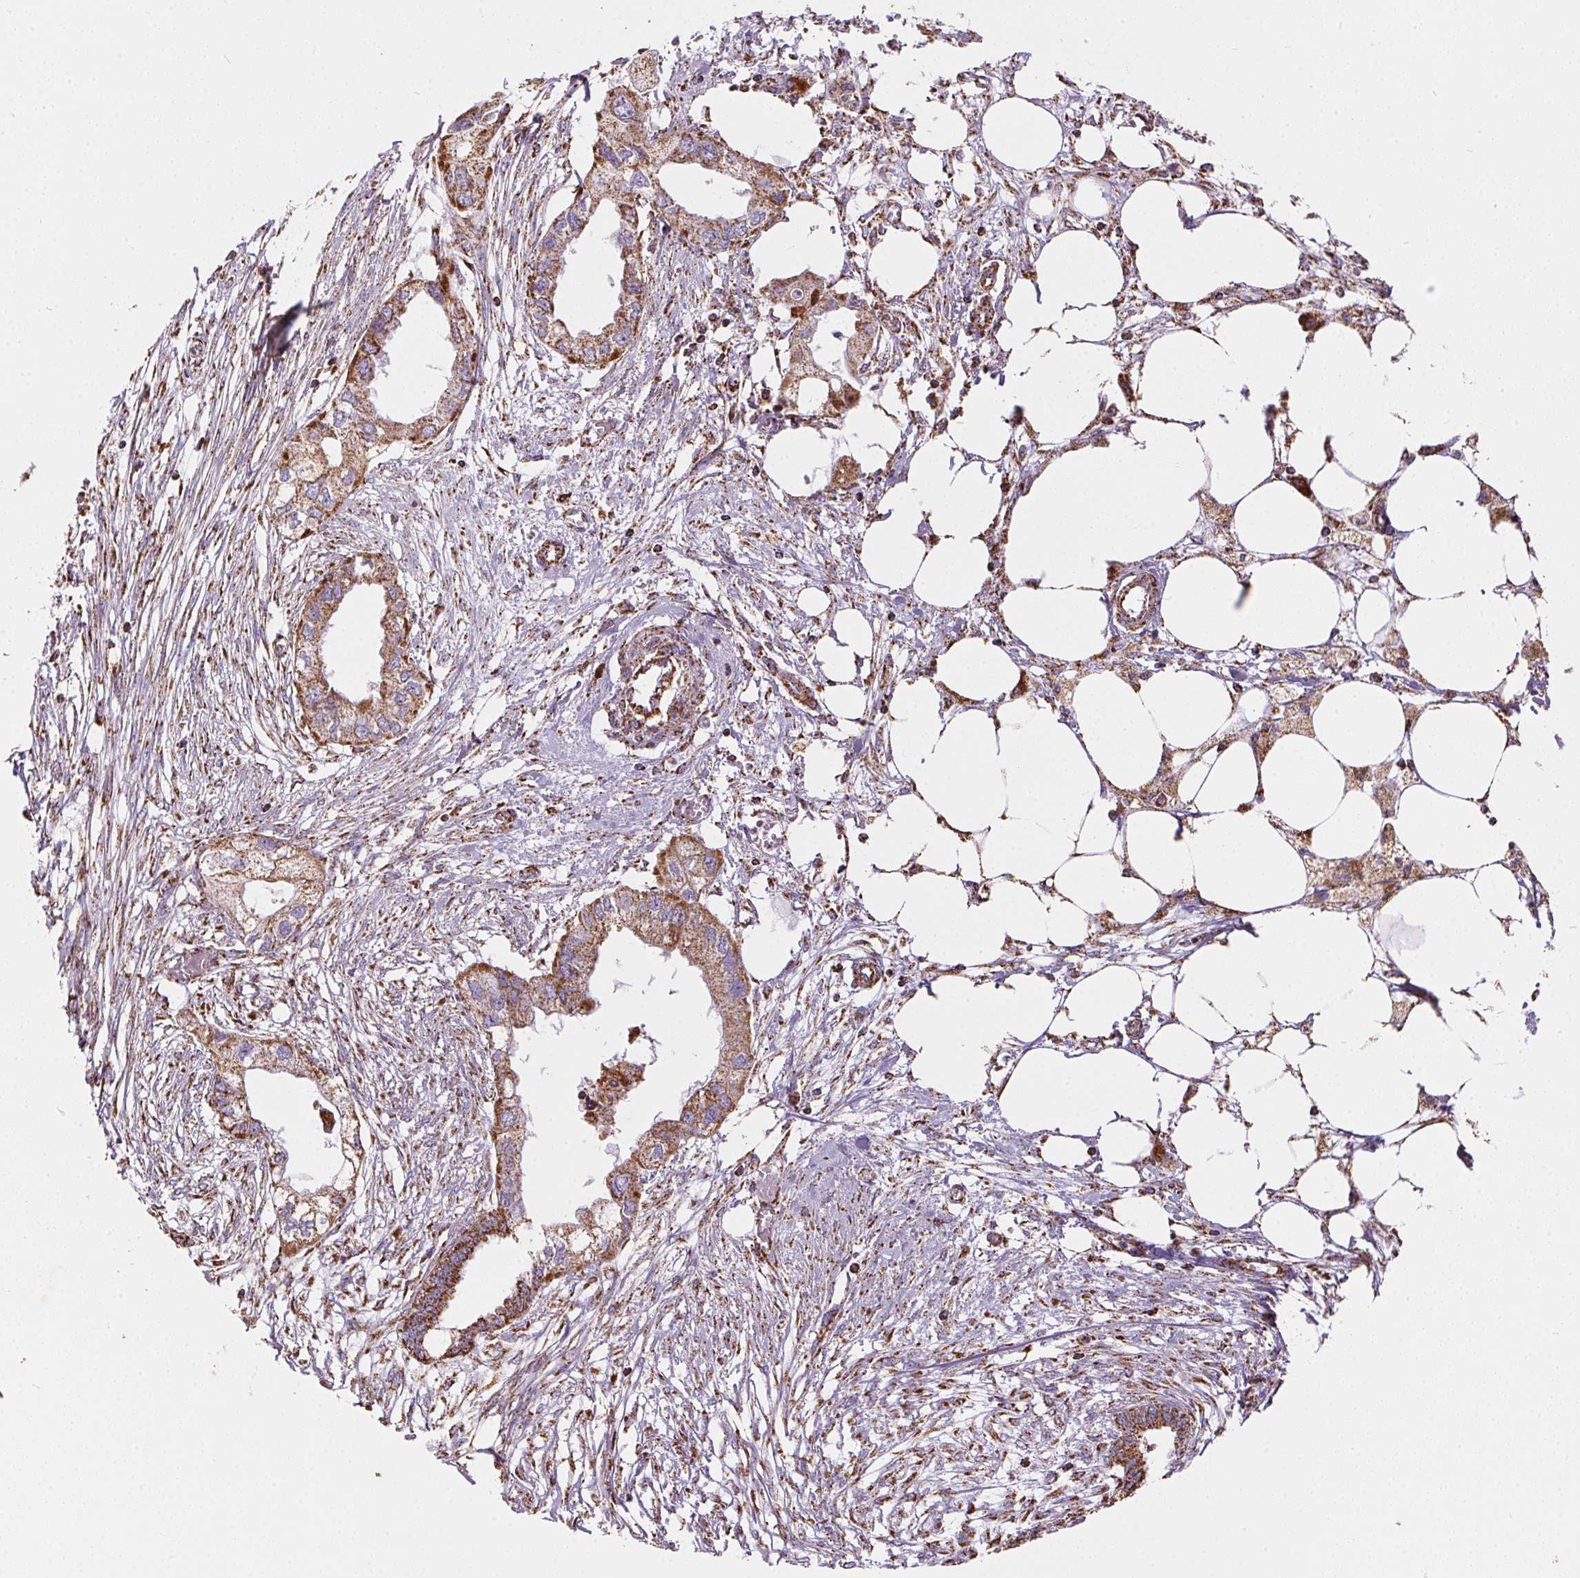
{"staining": {"intensity": "strong", "quantity": ">75%", "location": "cytoplasmic/membranous"}, "tissue": "endometrial cancer", "cell_type": "Tumor cells", "image_type": "cancer", "snomed": [{"axis": "morphology", "description": "Adenocarcinoma, NOS"}, {"axis": "morphology", "description": "Adenocarcinoma, metastatic, NOS"}, {"axis": "topography", "description": "Adipose tissue"}, {"axis": "topography", "description": "Endometrium"}], "caption": "Approximately >75% of tumor cells in human endometrial adenocarcinoma demonstrate strong cytoplasmic/membranous protein expression as visualized by brown immunohistochemical staining.", "gene": "MAPK11", "patient": {"sex": "female", "age": 67}}